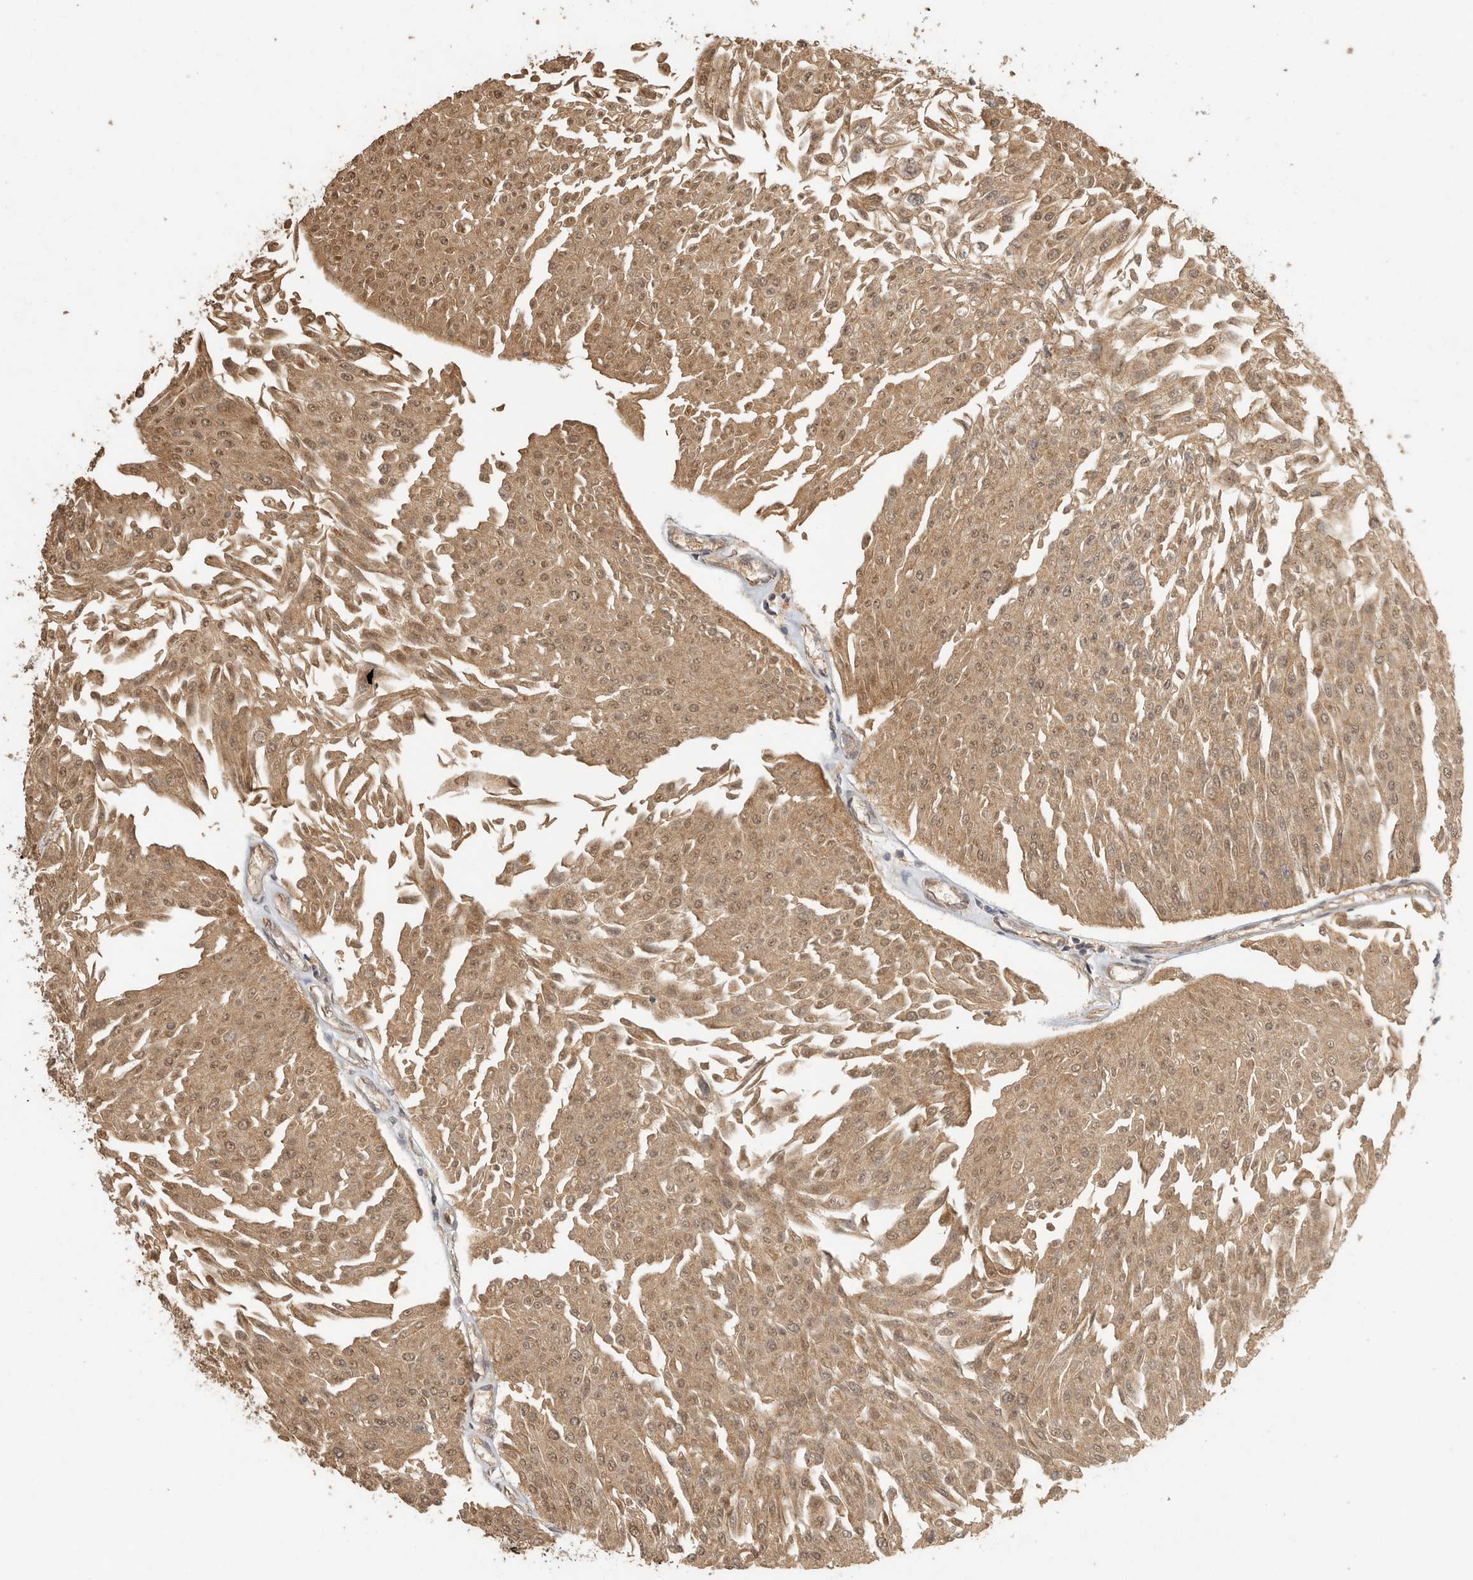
{"staining": {"intensity": "moderate", "quantity": ">75%", "location": "cytoplasmic/membranous,nuclear"}, "tissue": "urothelial cancer", "cell_type": "Tumor cells", "image_type": "cancer", "snomed": [{"axis": "morphology", "description": "Urothelial carcinoma, Low grade"}, {"axis": "topography", "description": "Urinary bladder"}], "caption": "A medium amount of moderate cytoplasmic/membranous and nuclear positivity is seen in approximately >75% of tumor cells in urothelial cancer tissue. The protein of interest is shown in brown color, while the nuclei are stained blue.", "gene": "DFFA", "patient": {"sex": "male", "age": 67}}